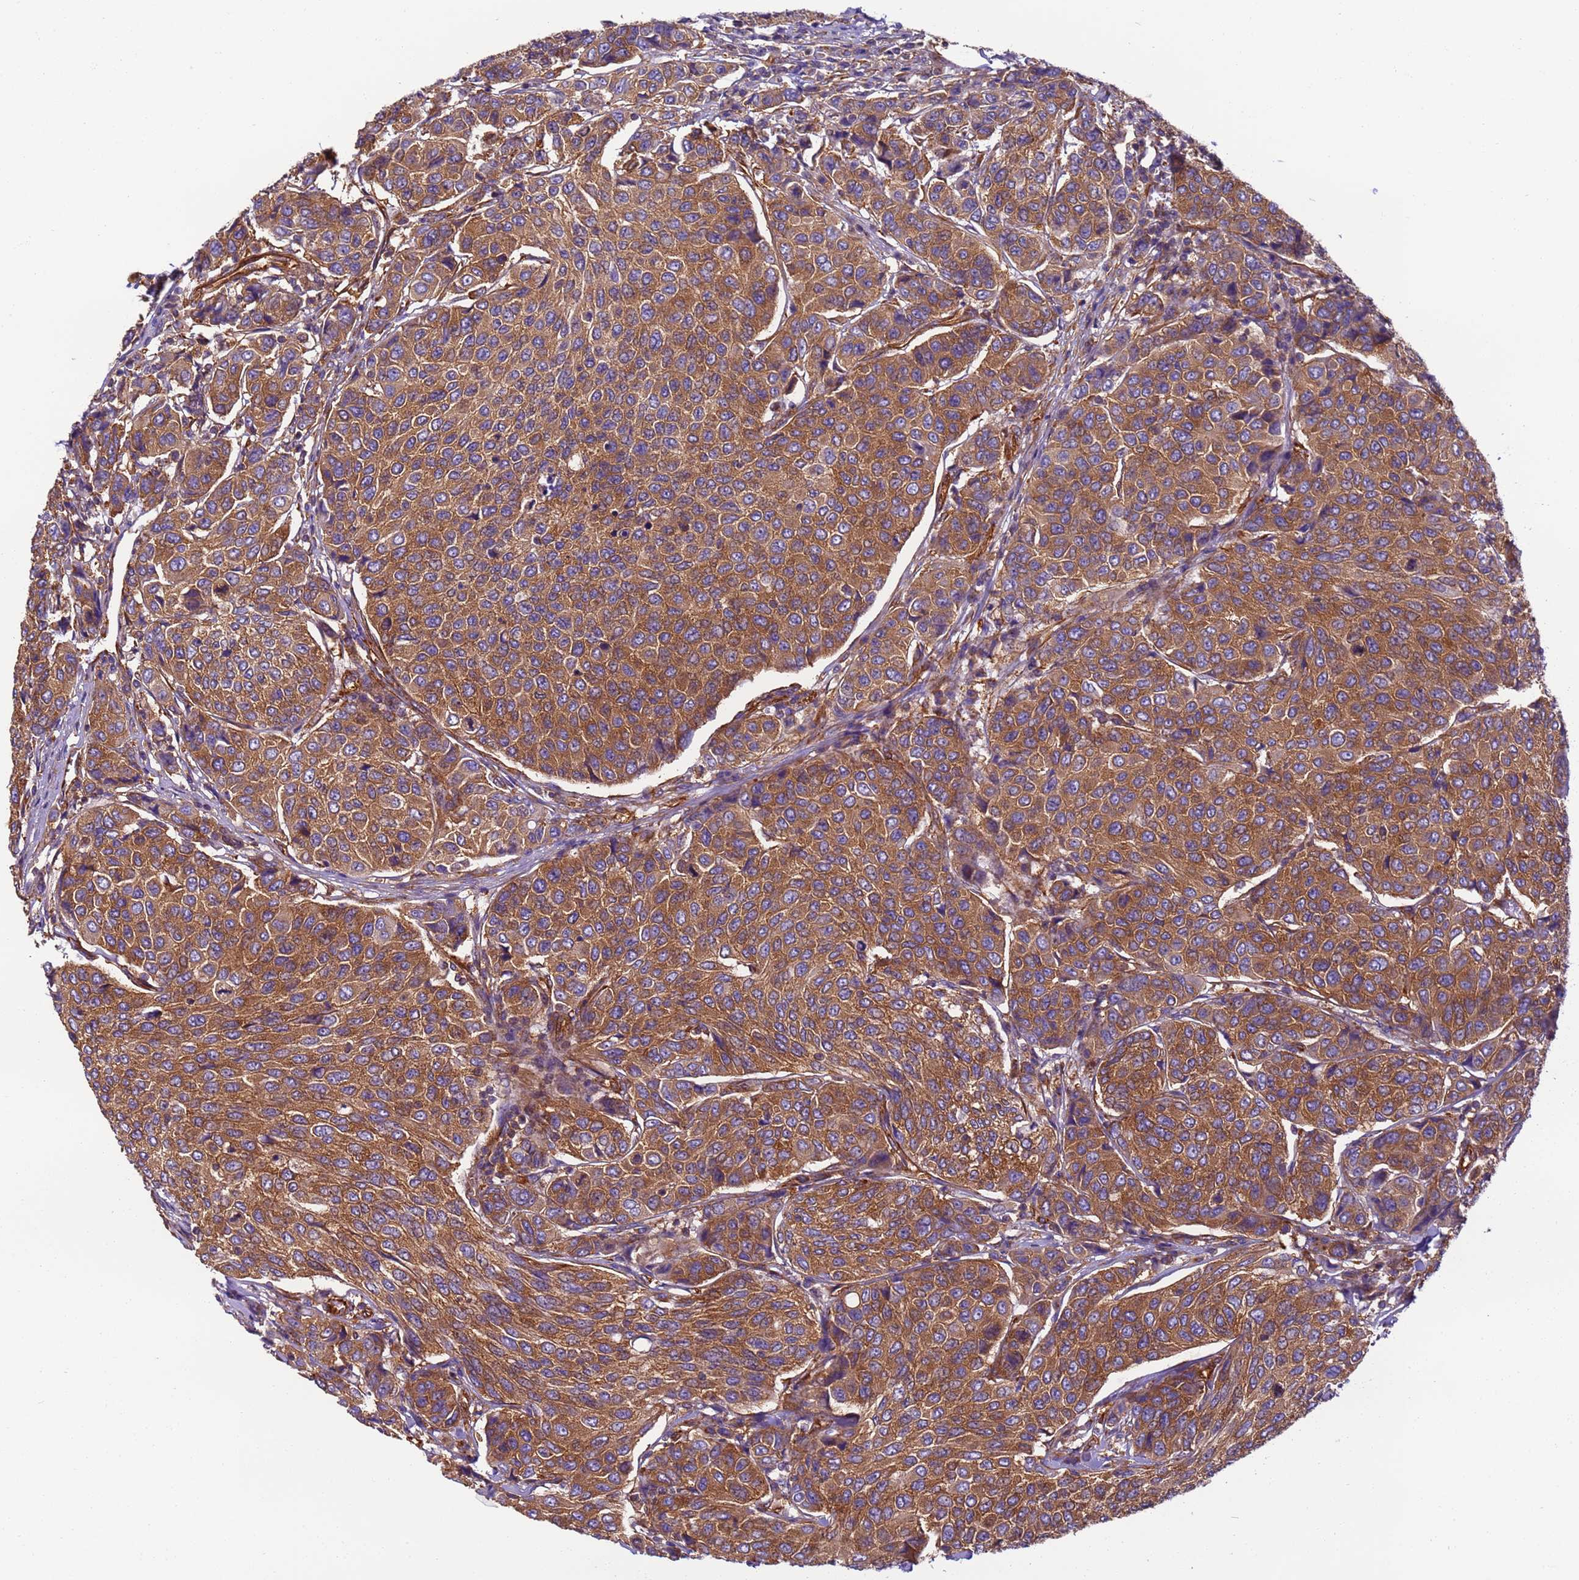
{"staining": {"intensity": "moderate", "quantity": ">75%", "location": "cytoplasmic/membranous"}, "tissue": "breast cancer", "cell_type": "Tumor cells", "image_type": "cancer", "snomed": [{"axis": "morphology", "description": "Duct carcinoma"}, {"axis": "topography", "description": "Breast"}], "caption": "Protein expression by IHC displays moderate cytoplasmic/membranous staining in about >75% of tumor cells in breast cancer.", "gene": "DYNC1I2", "patient": {"sex": "female", "age": 55}}